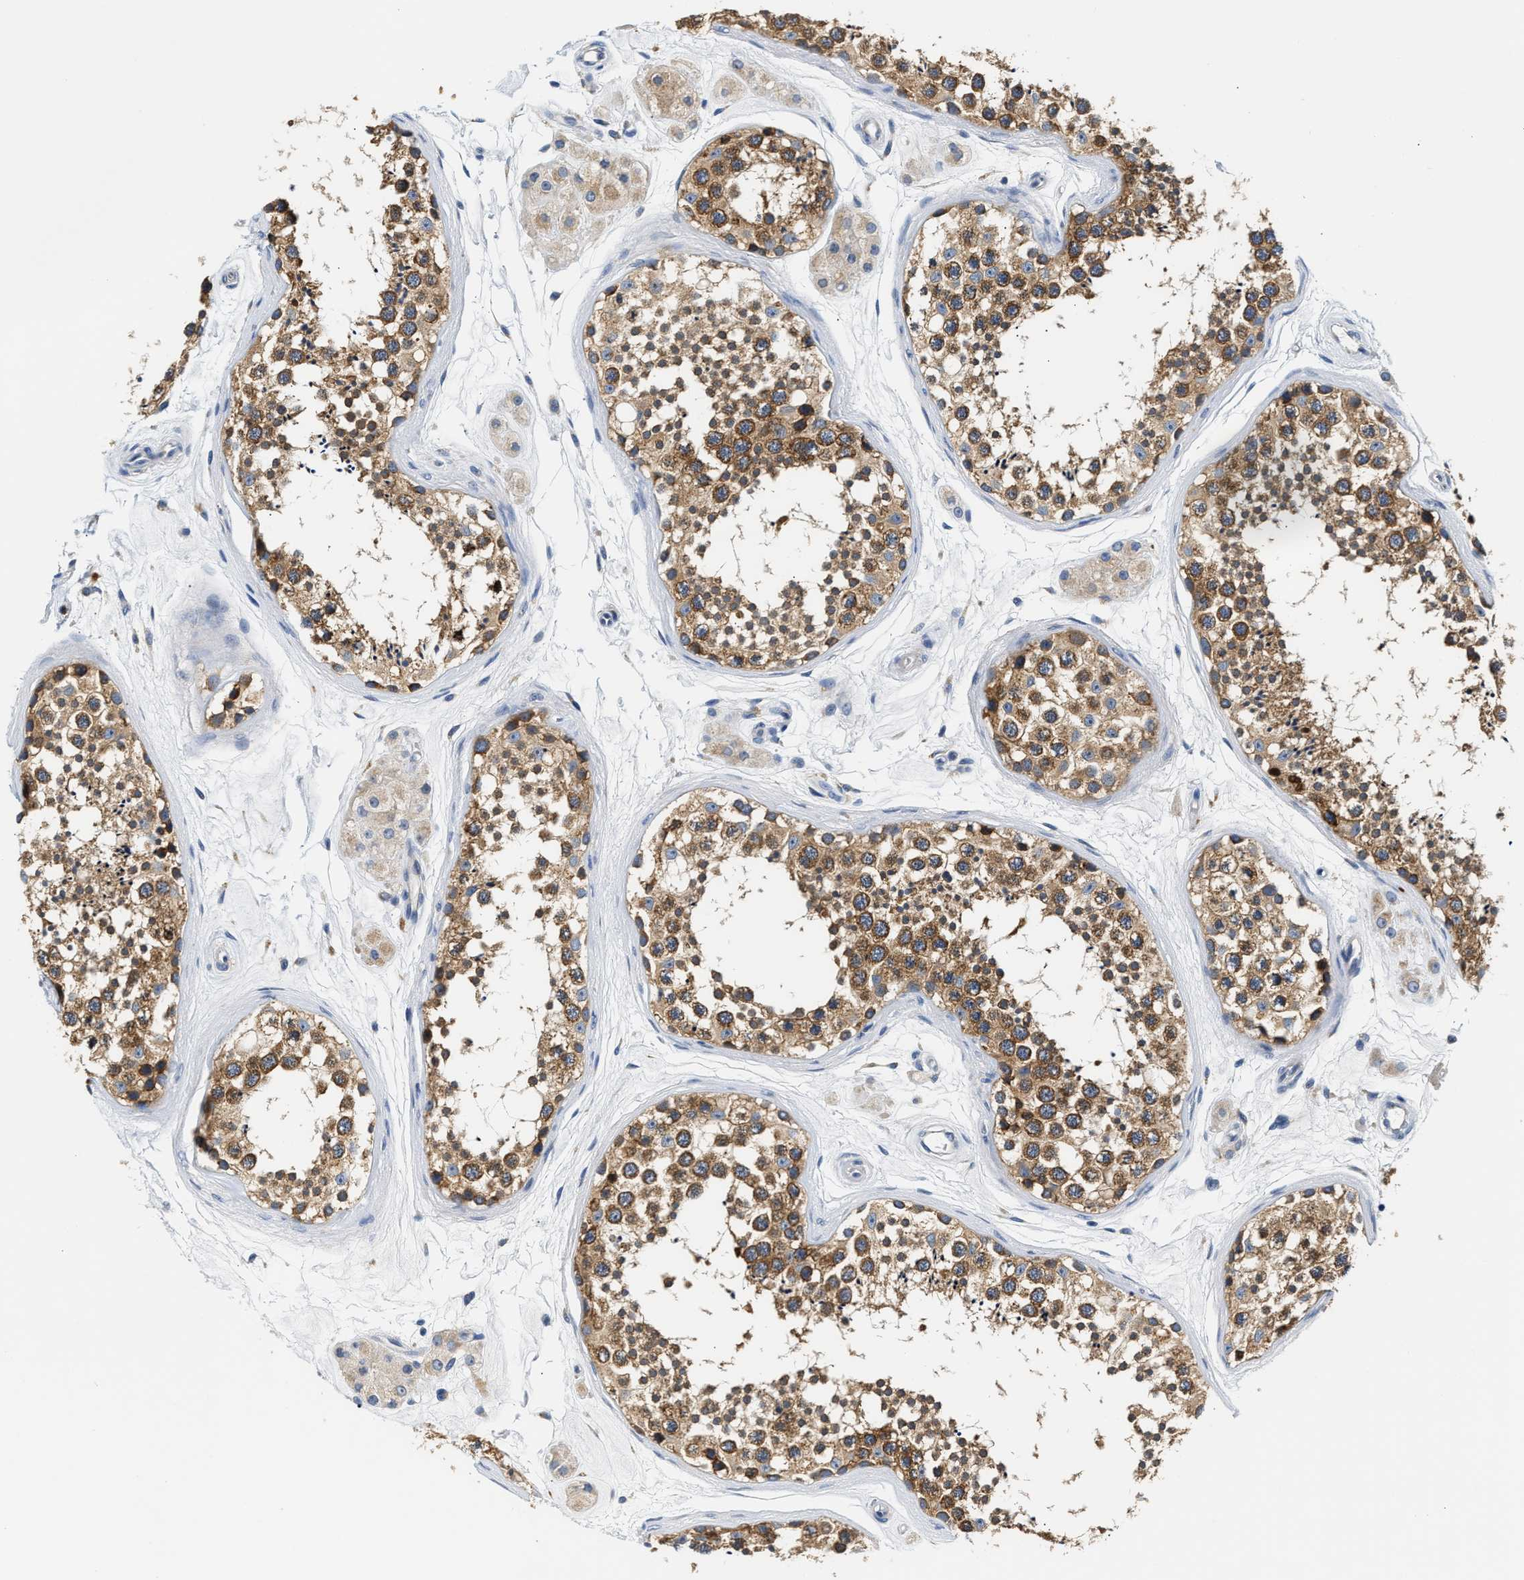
{"staining": {"intensity": "moderate", "quantity": ">75%", "location": "cytoplasmic/membranous"}, "tissue": "testis", "cell_type": "Cells in seminiferous ducts", "image_type": "normal", "snomed": [{"axis": "morphology", "description": "Normal tissue, NOS"}, {"axis": "topography", "description": "Testis"}], "caption": "This image shows immunohistochemistry (IHC) staining of unremarkable testis, with medium moderate cytoplasmic/membranous staining in approximately >75% of cells in seminiferous ducts.", "gene": "FAM185A", "patient": {"sex": "male", "age": 56}}